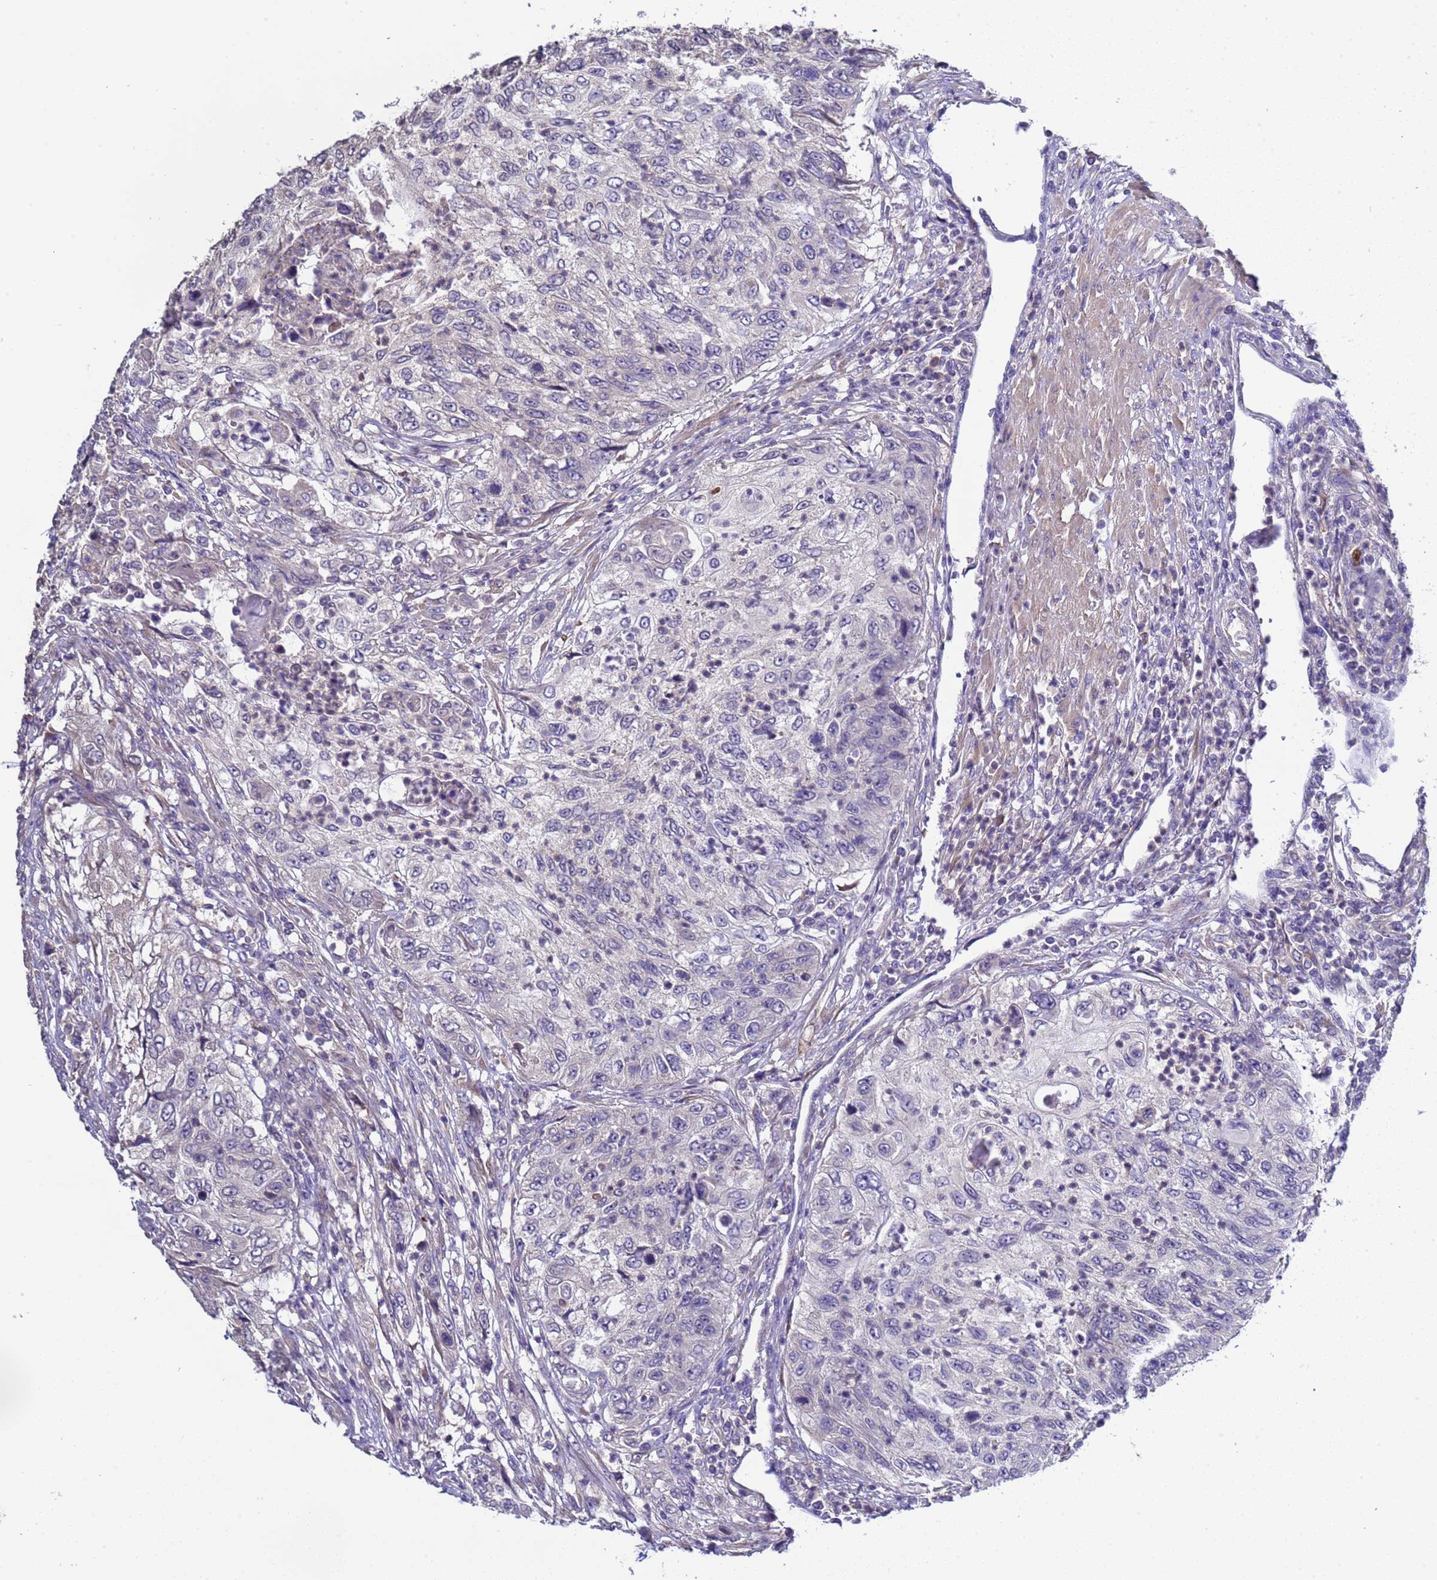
{"staining": {"intensity": "negative", "quantity": "none", "location": "none"}, "tissue": "urothelial cancer", "cell_type": "Tumor cells", "image_type": "cancer", "snomed": [{"axis": "morphology", "description": "Urothelial carcinoma, High grade"}, {"axis": "topography", "description": "Urinary bladder"}], "caption": "High-grade urothelial carcinoma was stained to show a protein in brown. There is no significant positivity in tumor cells. (DAB immunohistochemistry (IHC), high magnification).", "gene": "ELMOD2", "patient": {"sex": "female", "age": 60}}